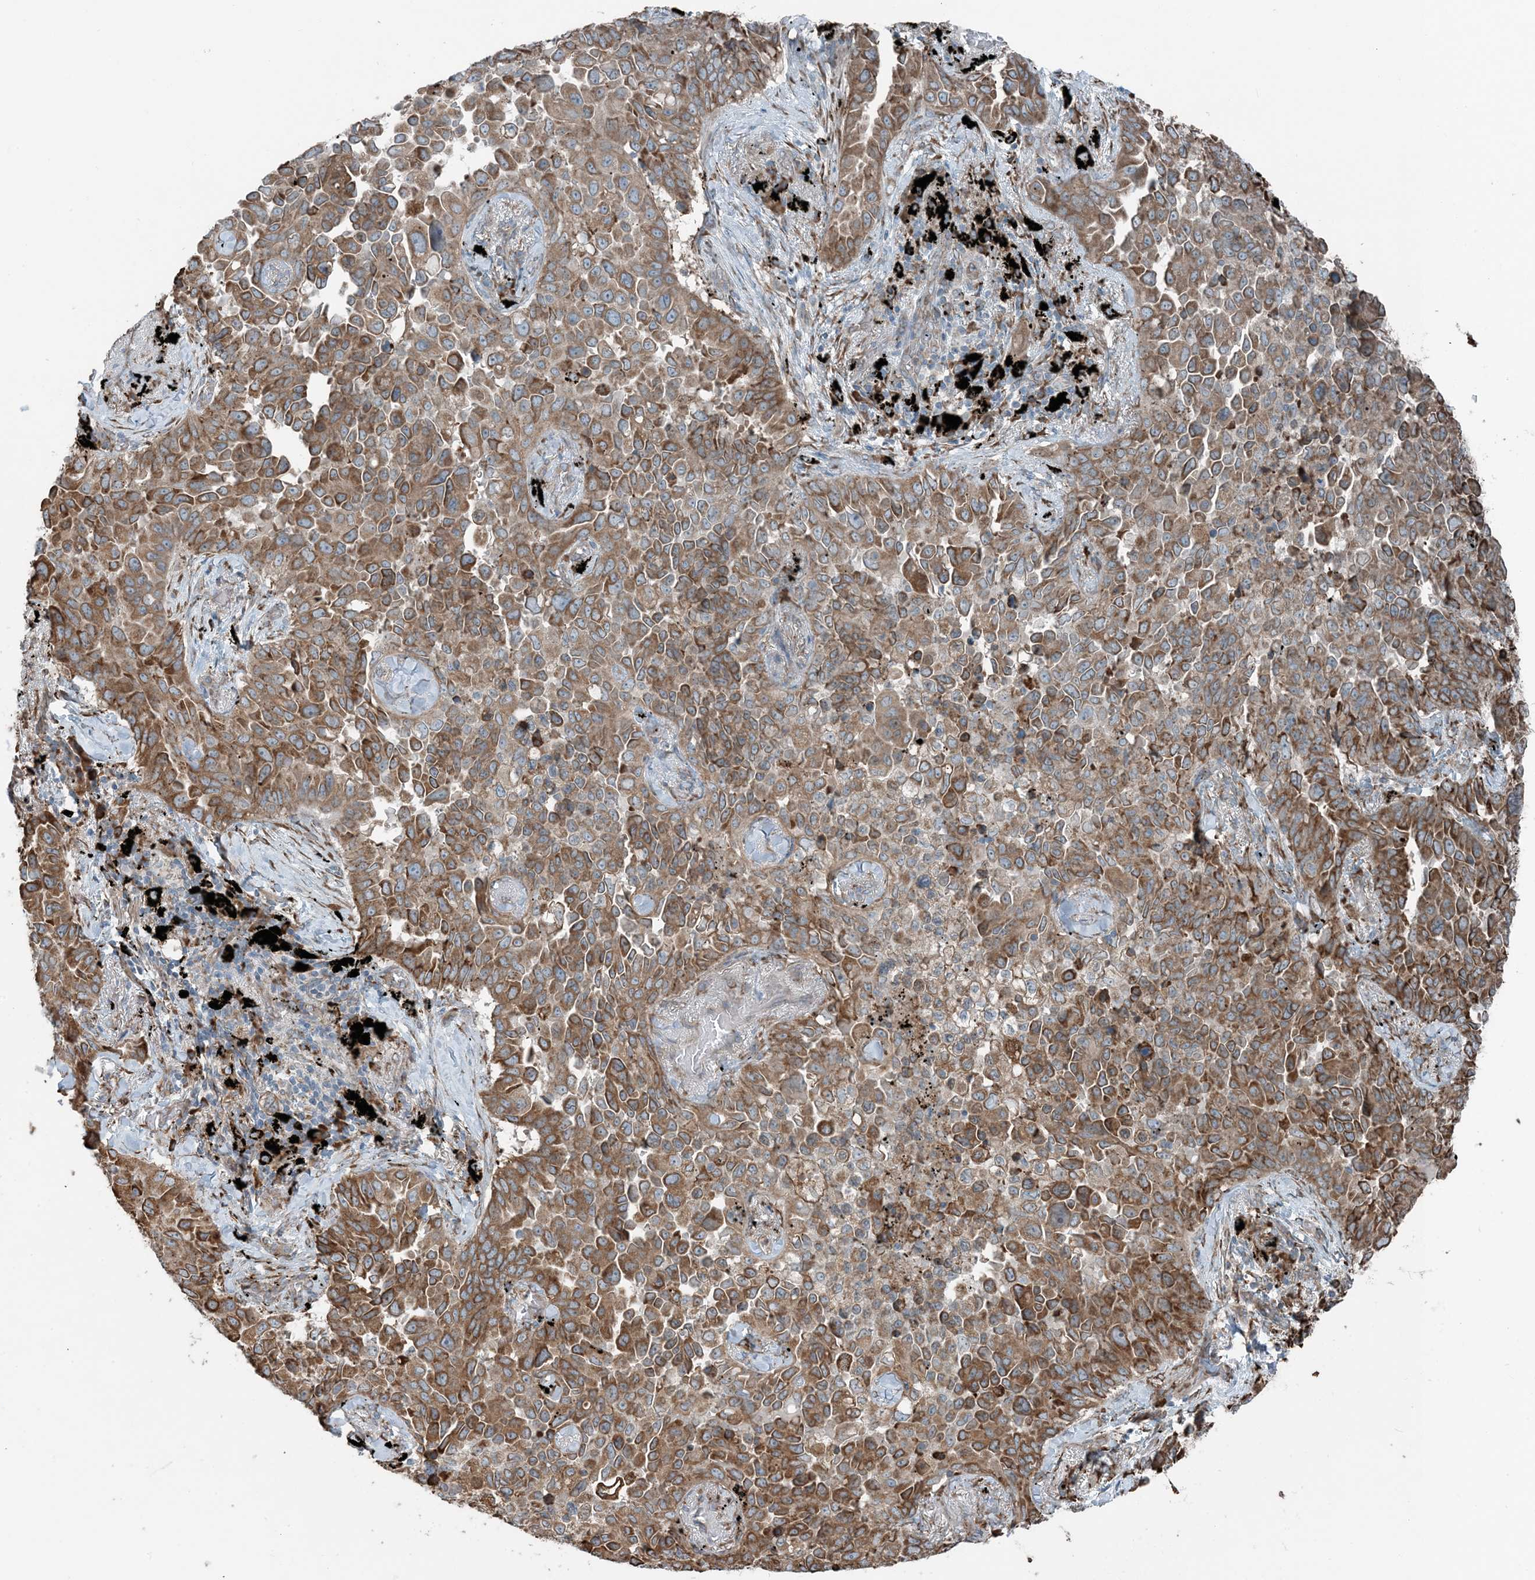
{"staining": {"intensity": "moderate", "quantity": ">75%", "location": "cytoplasmic/membranous"}, "tissue": "lung cancer", "cell_type": "Tumor cells", "image_type": "cancer", "snomed": [{"axis": "morphology", "description": "Adenocarcinoma, NOS"}, {"axis": "topography", "description": "Lung"}], "caption": "There is medium levels of moderate cytoplasmic/membranous expression in tumor cells of lung adenocarcinoma, as demonstrated by immunohistochemical staining (brown color).", "gene": "CERKL", "patient": {"sex": "female", "age": 67}}